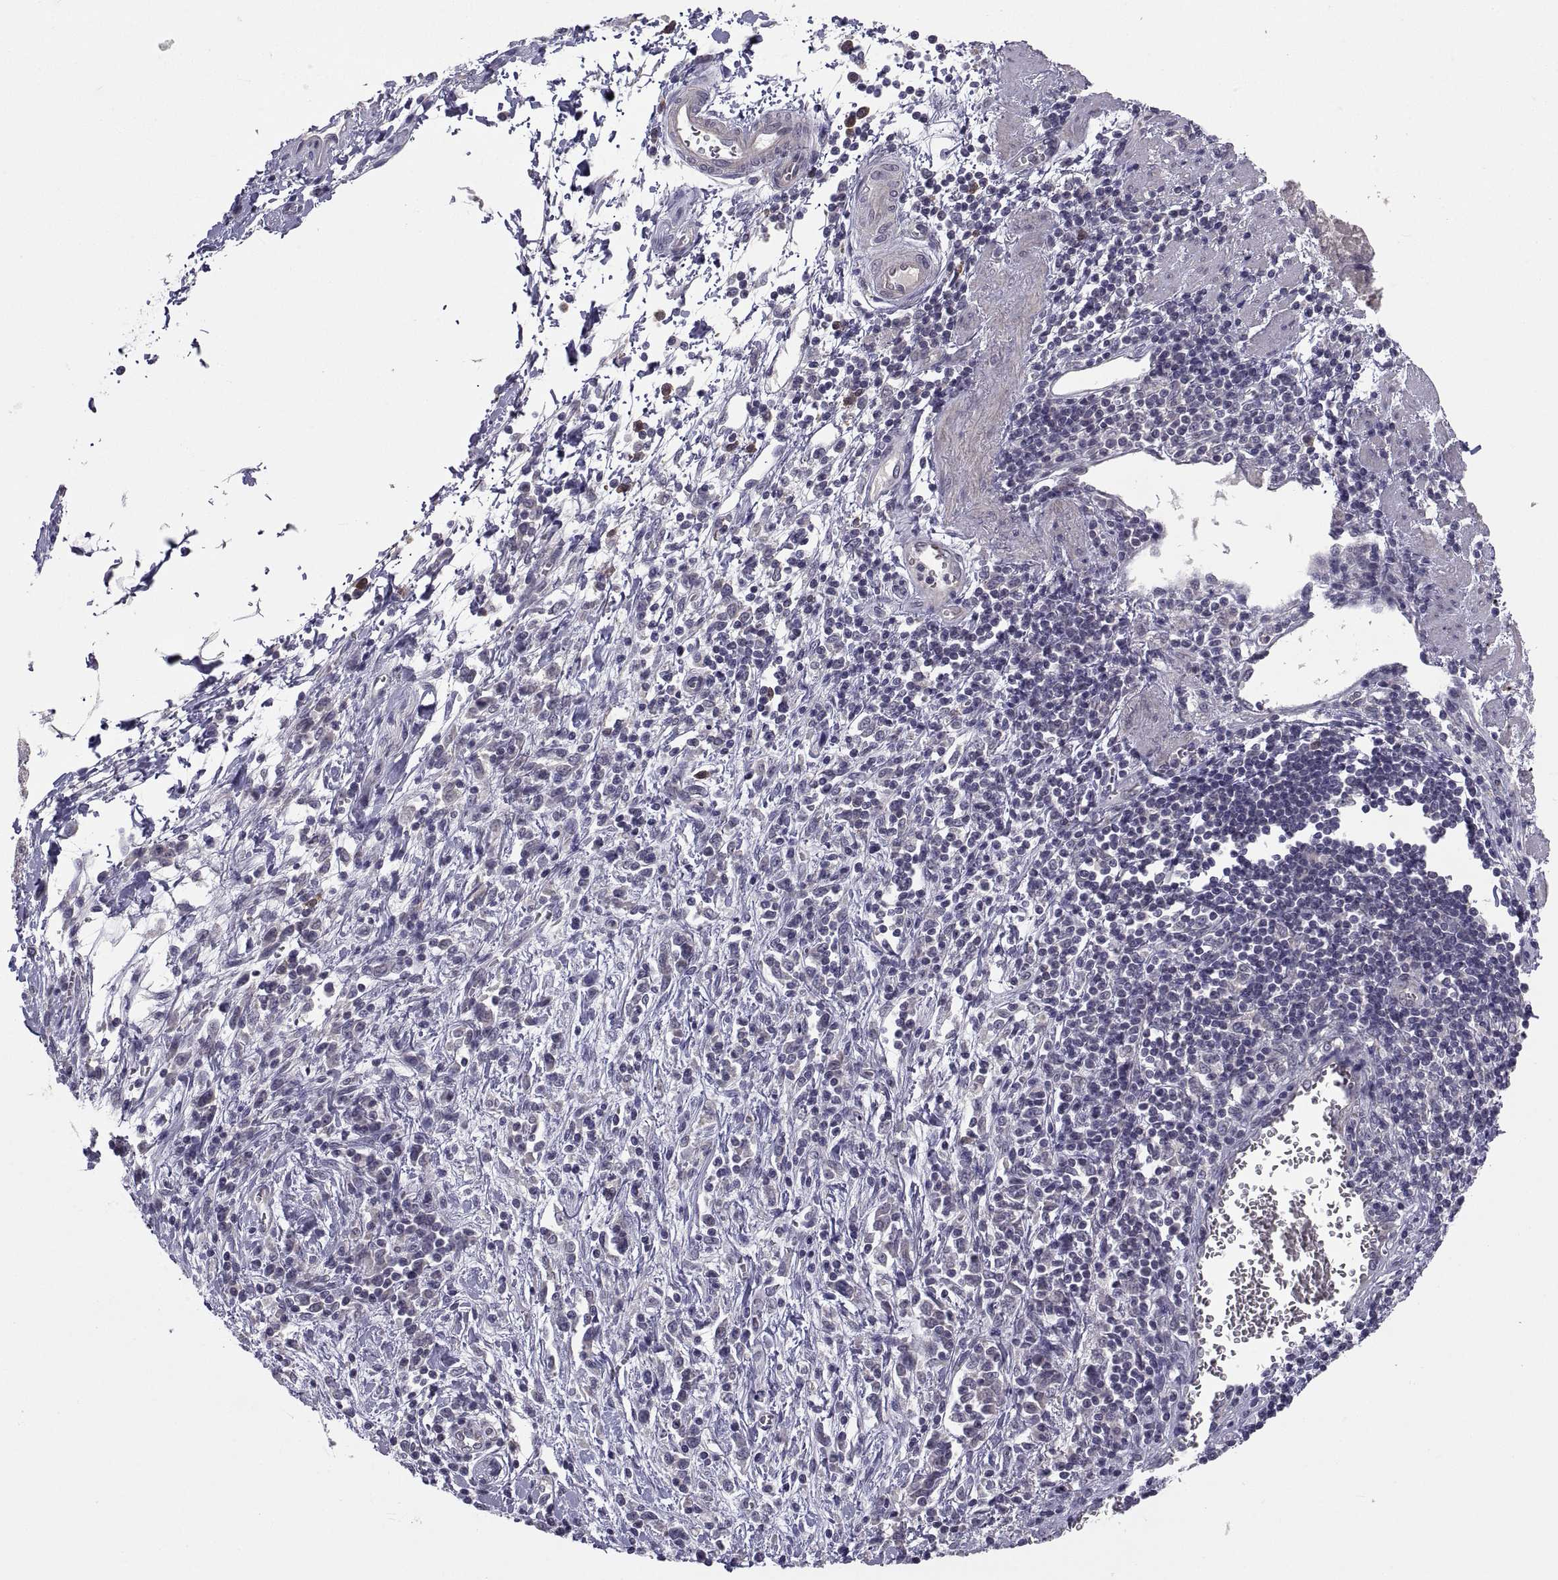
{"staining": {"intensity": "negative", "quantity": "none", "location": "none"}, "tissue": "stomach cancer", "cell_type": "Tumor cells", "image_type": "cancer", "snomed": [{"axis": "morphology", "description": "Adenocarcinoma, NOS"}, {"axis": "topography", "description": "Stomach"}], "caption": "An image of stomach cancer (adenocarcinoma) stained for a protein reveals no brown staining in tumor cells.", "gene": "NPTX2", "patient": {"sex": "female", "age": 57}}